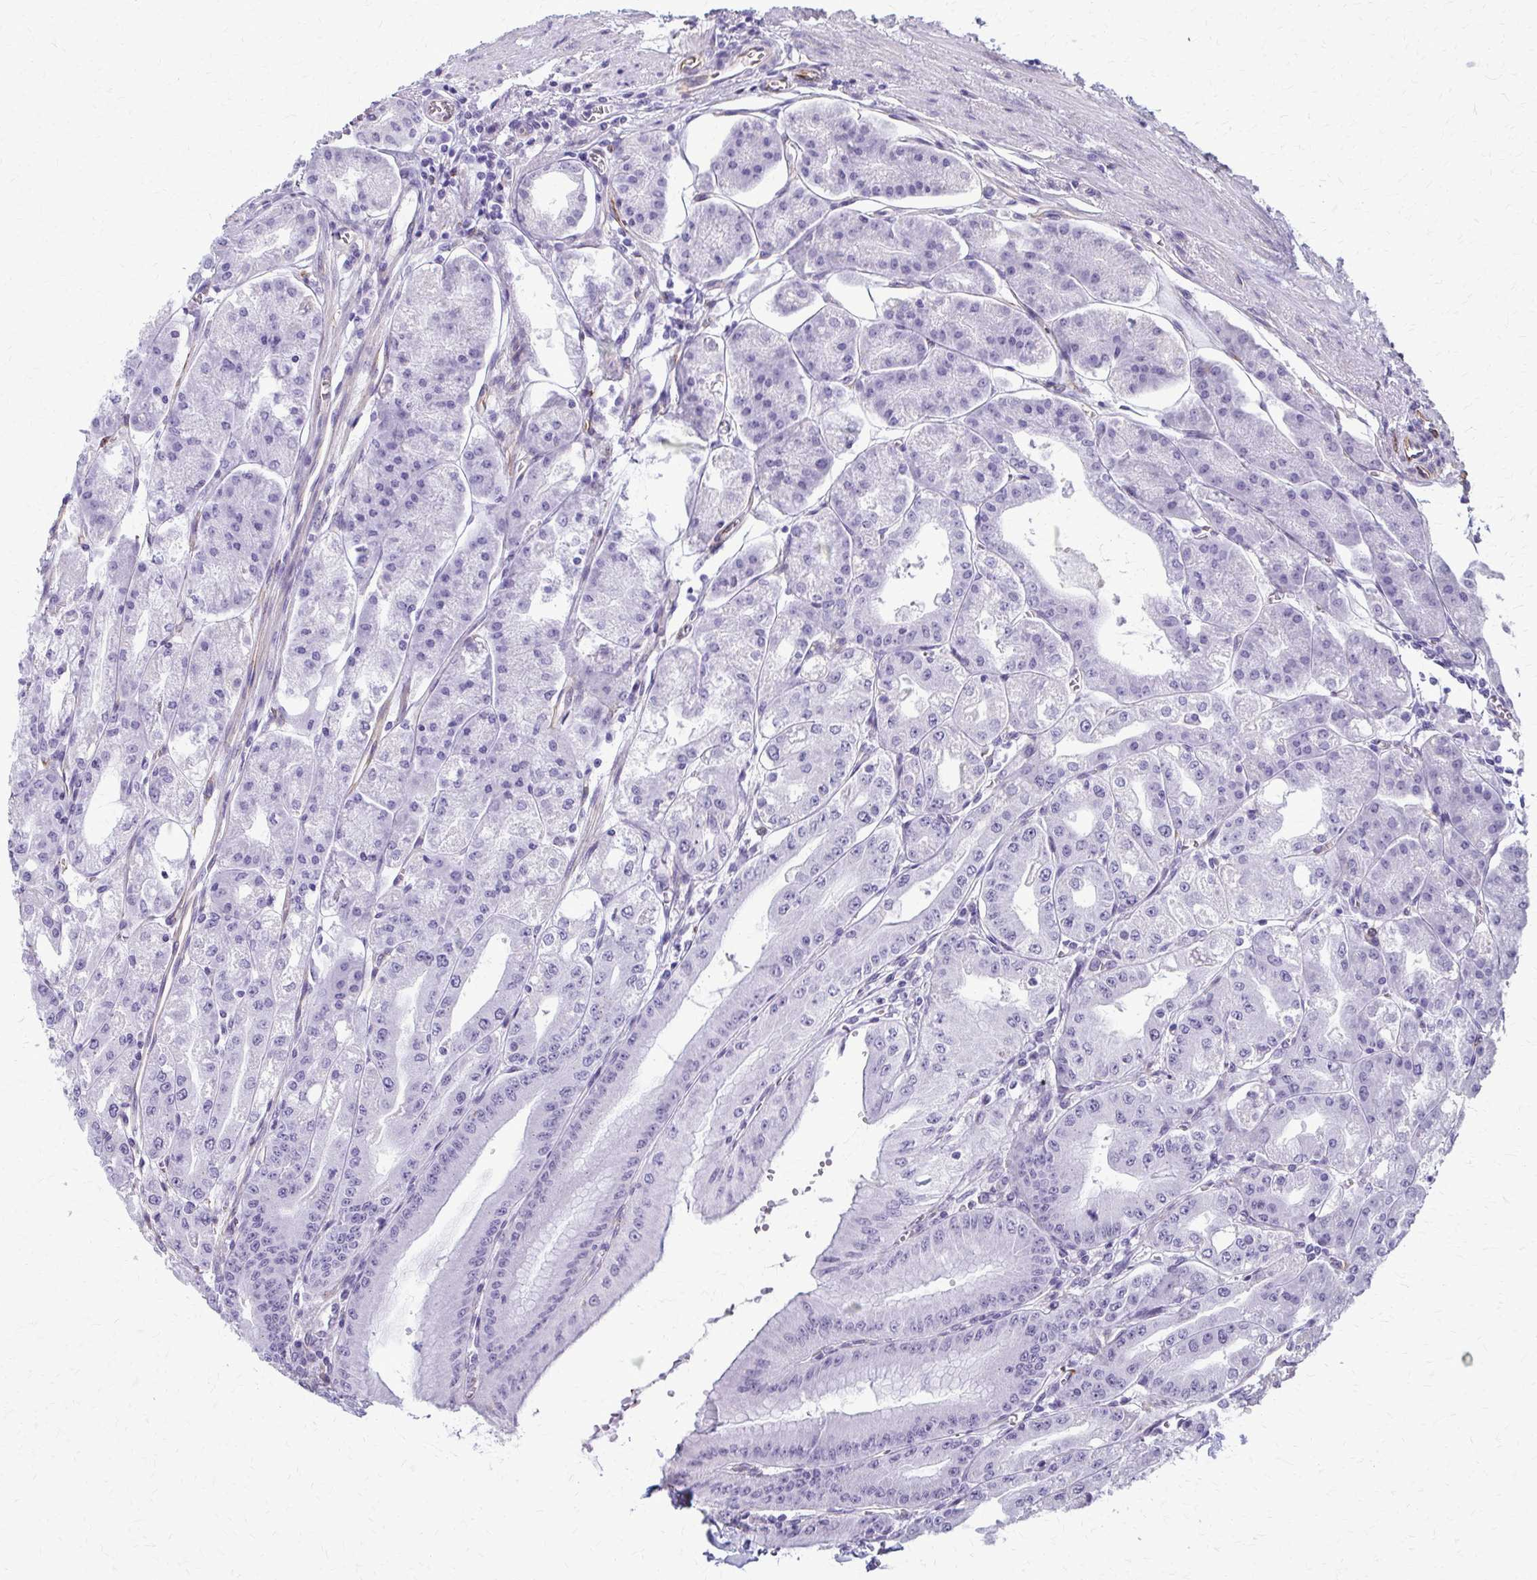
{"staining": {"intensity": "negative", "quantity": "none", "location": "none"}, "tissue": "stomach", "cell_type": "Glandular cells", "image_type": "normal", "snomed": [{"axis": "morphology", "description": "Normal tissue, NOS"}, {"axis": "topography", "description": "Stomach, lower"}], "caption": "This micrograph is of unremarkable stomach stained with immunohistochemistry (IHC) to label a protein in brown with the nuclei are counter-stained blue. There is no positivity in glandular cells.", "gene": "DEPP1", "patient": {"sex": "male", "age": 71}}